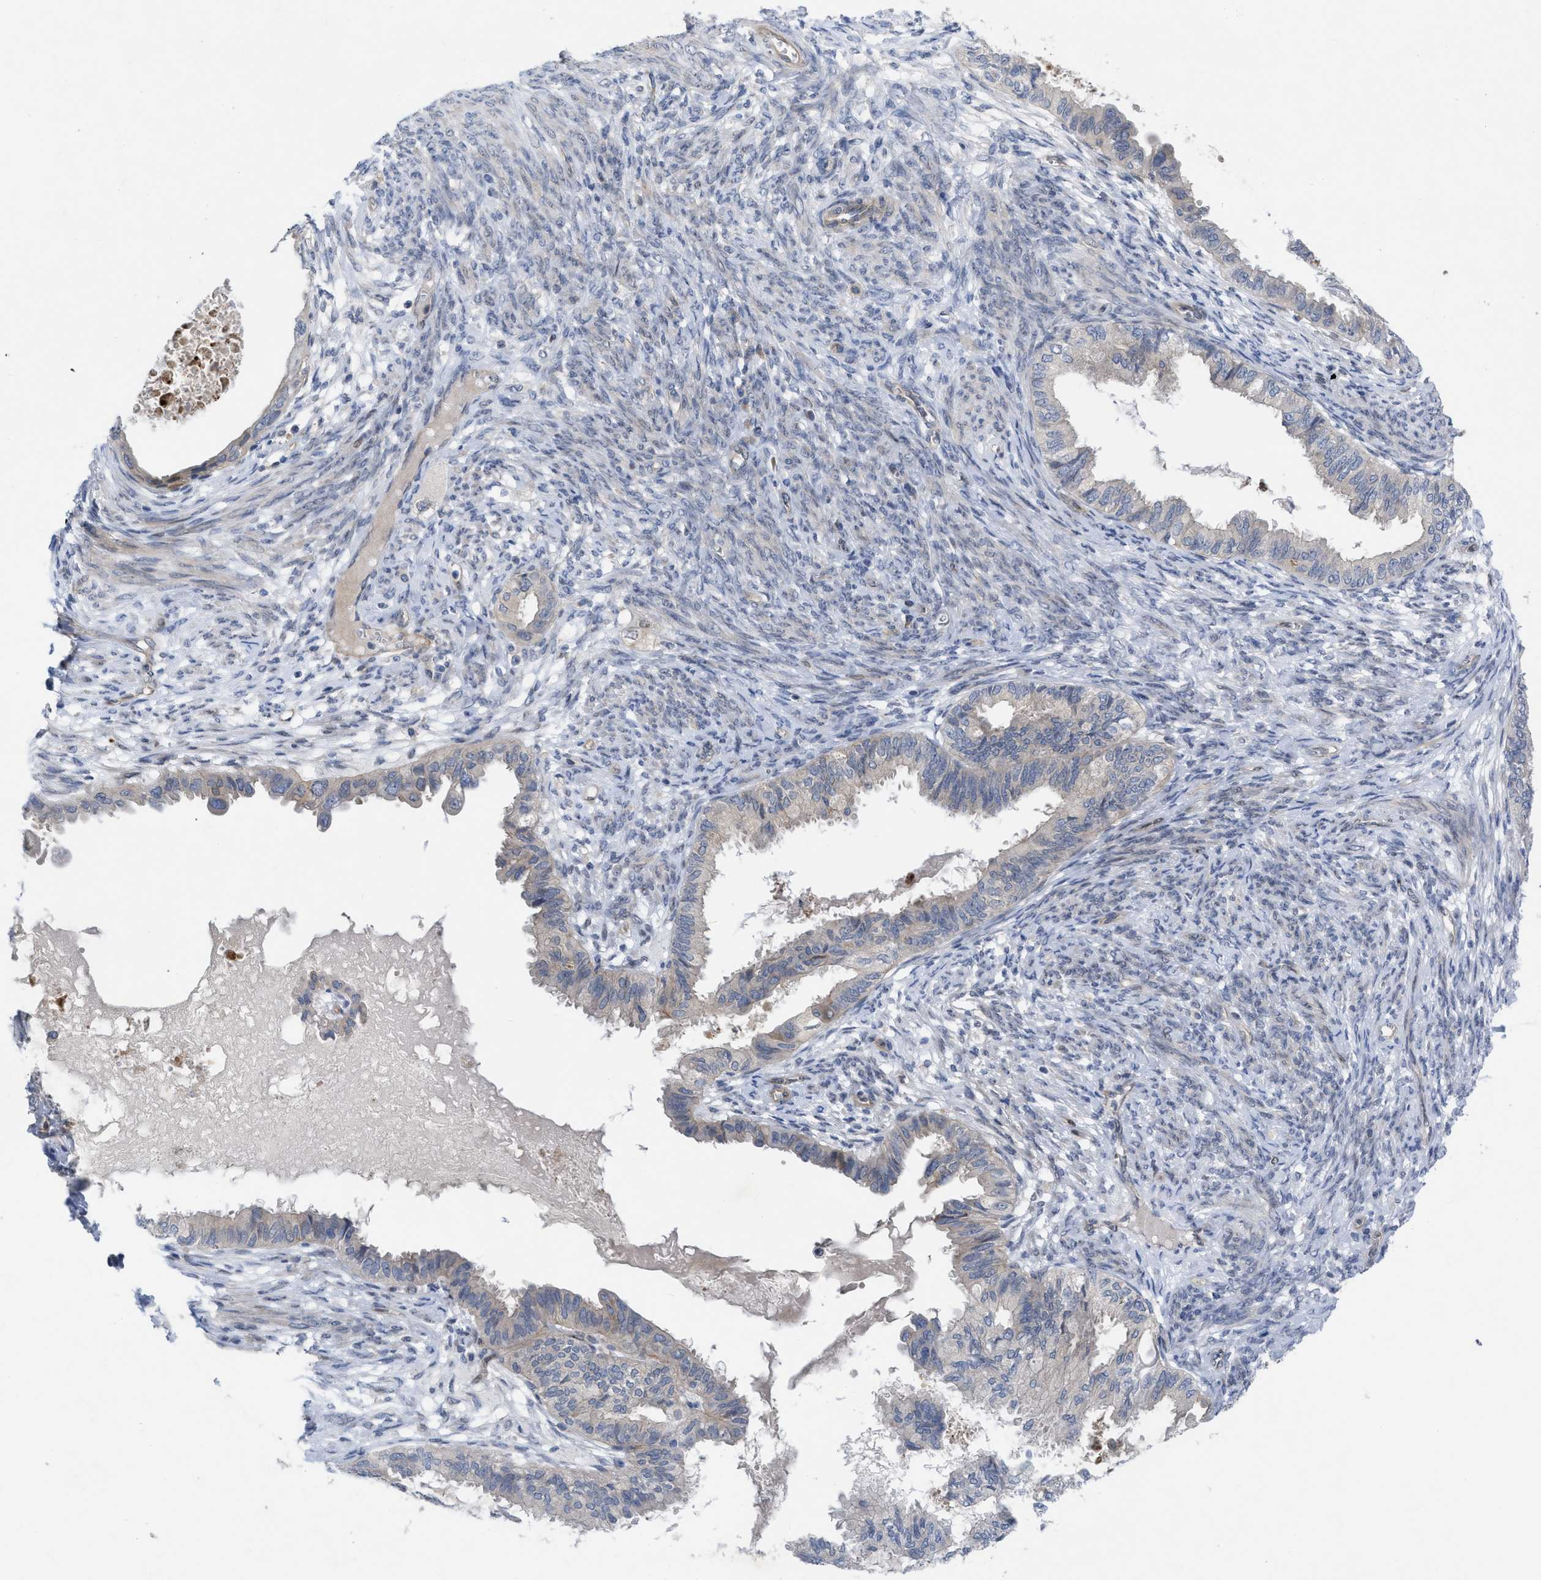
{"staining": {"intensity": "negative", "quantity": "none", "location": "none"}, "tissue": "cervical cancer", "cell_type": "Tumor cells", "image_type": "cancer", "snomed": [{"axis": "morphology", "description": "Normal tissue, NOS"}, {"axis": "morphology", "description": "Adenocarcinoma, NOS"}, {"axis": "topography", "description": "Cervix"}, {"axis": "topography", "description": "Endometrium"}], "caption": "A photomicrograph of human cervical cancer is negative for staining in tumor cells.", "gene": "NDEL1", "patient": {"sex": "female", "age": 86}}